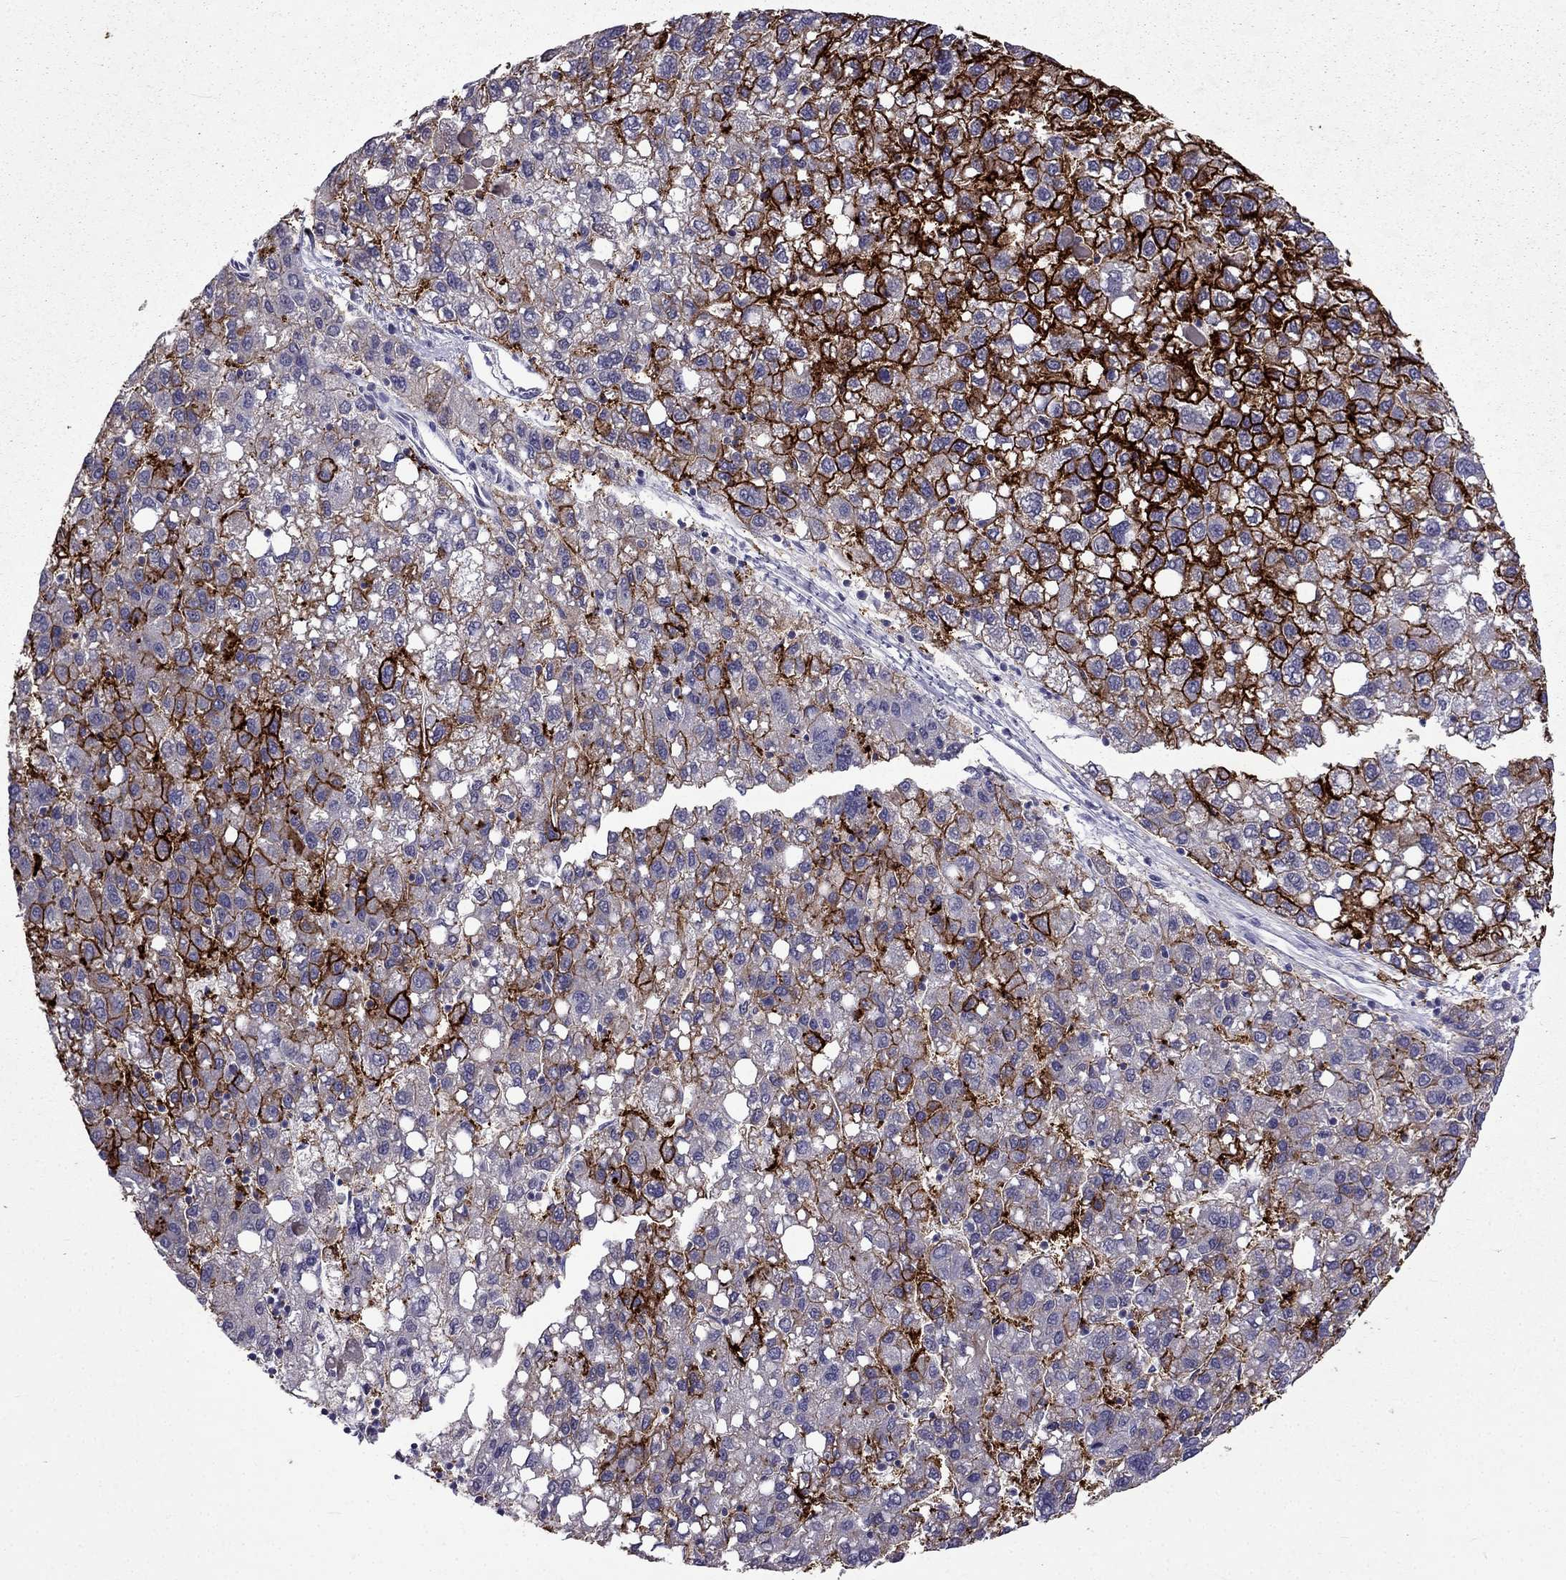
{"staining": {"intensity": "strong", "quantity": "25%-75%", "location": "cytoplasmic/membranous"}, "tissue": "liver cancer", "cell_type": "Tumor cells", "image_type": "cancer", "snomed": [{"axis": "morphology", "description": "Carcinoma, Hepatocellular, NOS"}, {"axis": "topography", "description": "Liver"}], "caption": "A histopathology image of human liver cancer (hepatocellular carcinoma) stained for a protein displays strong cytoplasmic/membranous brown staining in tumor cells.", "gene": "AQP9", "patient": {"sex": "female", "age": 82}}